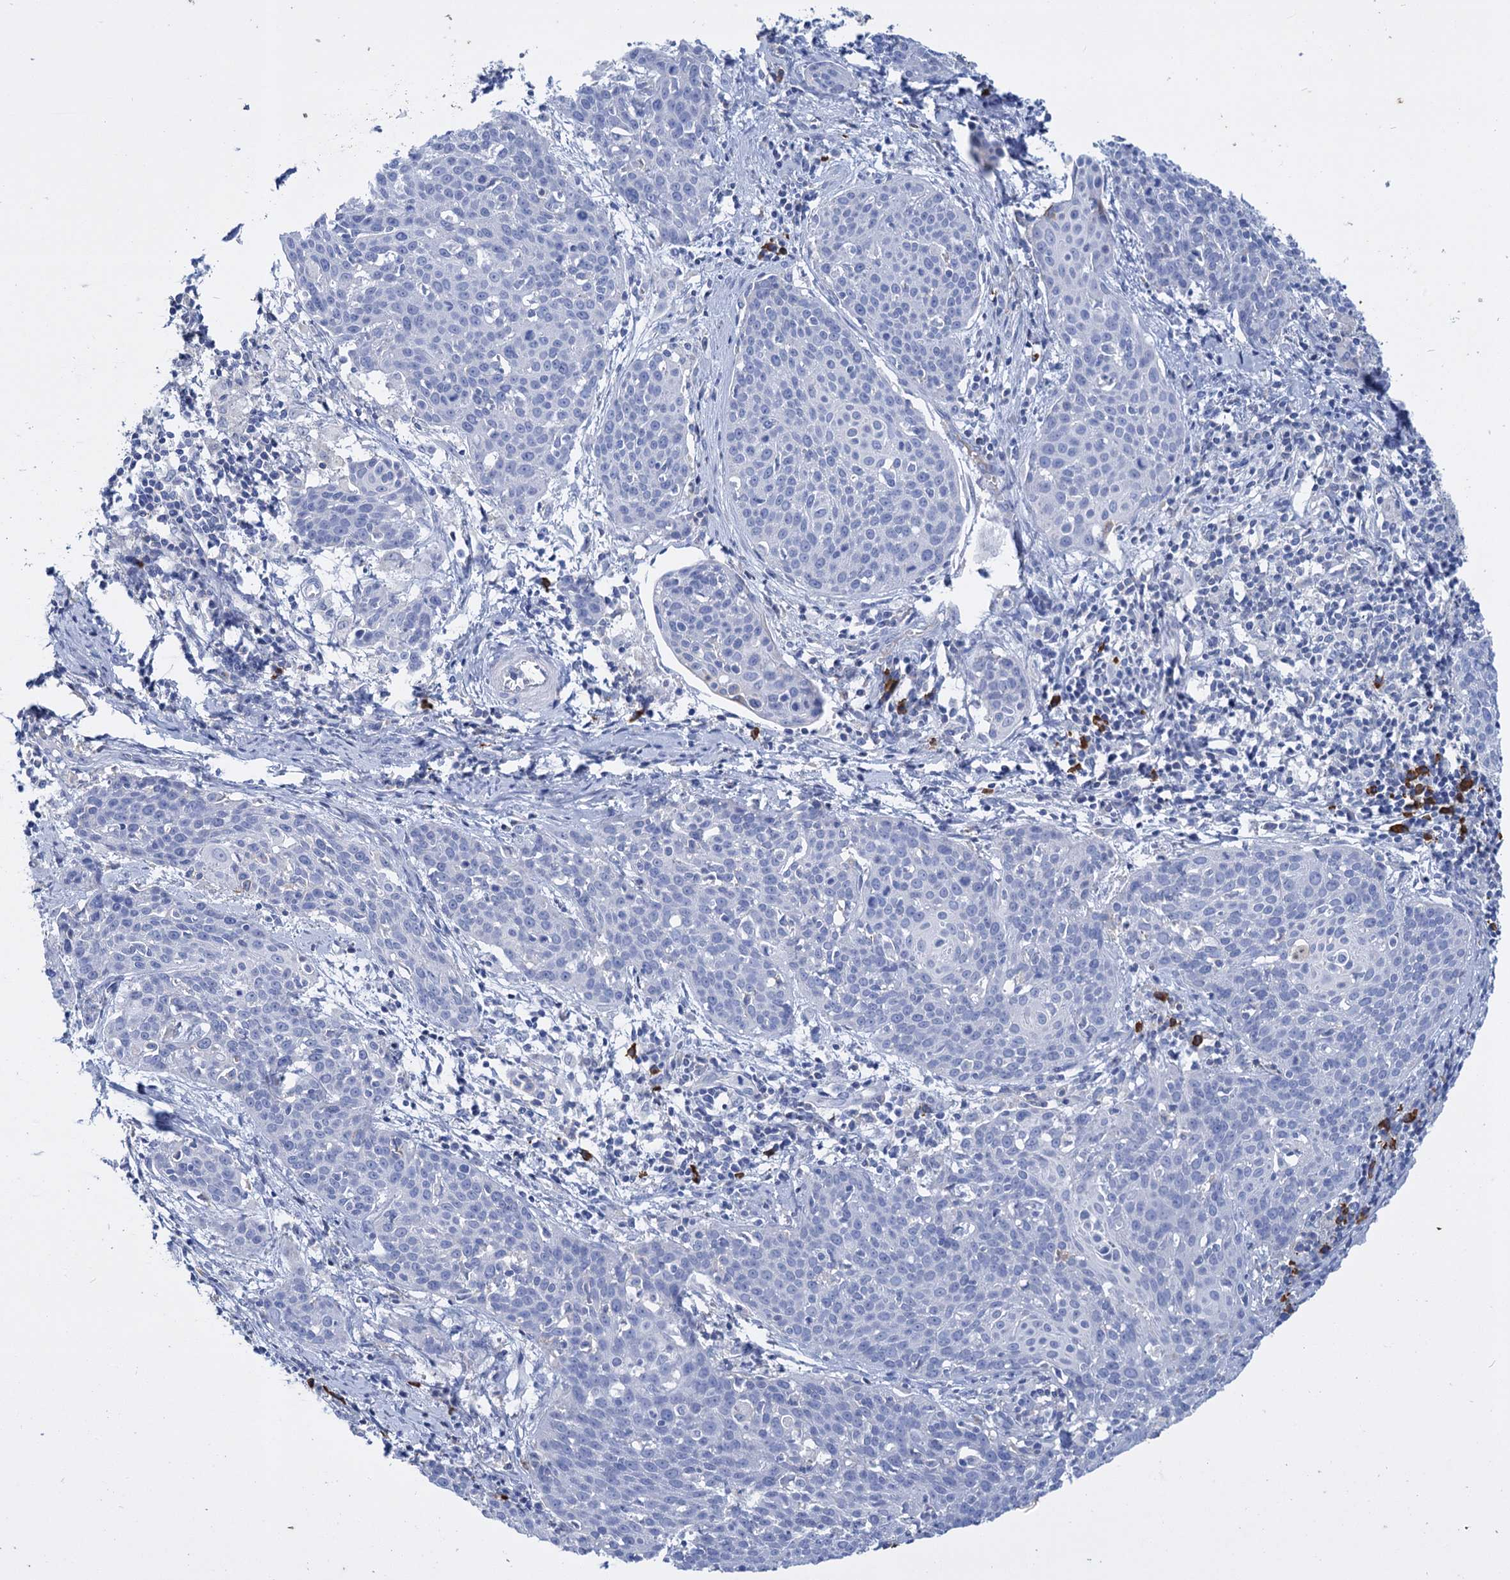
{"staining": {"intensity": "negative", "quantity": "none", "location": "none"}, "tissue": "cervical cancer", "cell_type": "Tumor cells", "image_type": "cancer", "snomed": [{"axis": "morphology", "description": "Squamous cell carcinoma, NOS"}, {"axis": "topography", "description": "Cervix"}], "caption": "Immunohistochemistry (IHC) image of neoplastic tissue: human cervical cancer stained with DAB demonstrates no significant protein expression in tumor cells.", "gene": "FBXW12", "patient": {"sex": "female", "age": 38}}